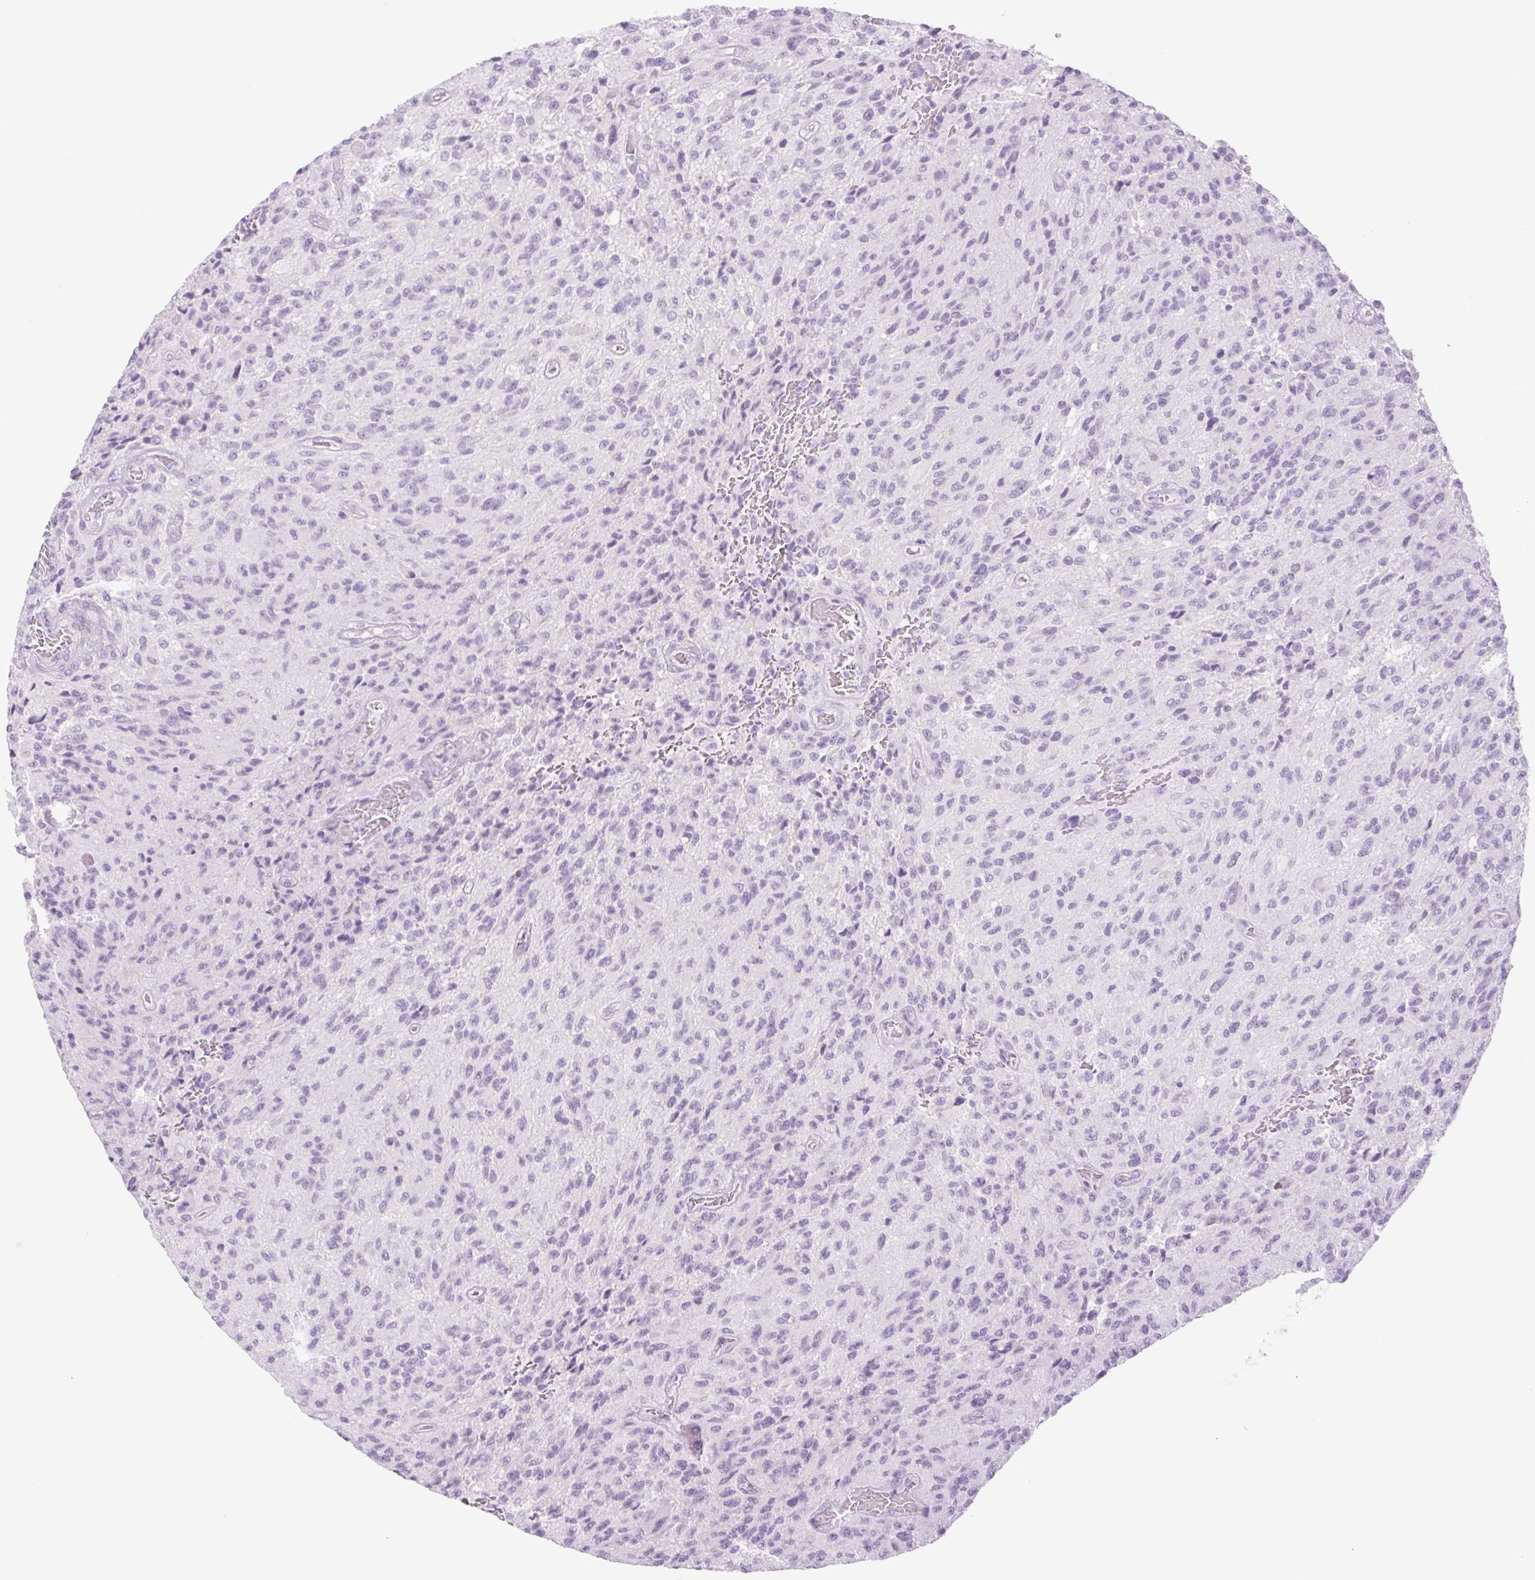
{"staining": {"intensity": "negative", "quantity": "none", "location": "none"}, "tissue": "glioma", "cell_type": "Tumor cells", "image_type": "cancer", "snomed": [{"axis": "morphology", "description": "Normal tissue, NOS"}, {"axis": "morphology", "description": "Glioma, malignant, High grade"}, {"axis": "topography", "description": "Cerebral cortex"}], "caption": "Immunohistochemistry photomicrograph of neoplastic tissue: malignant high-grade glioma stained with DAB (3,3'-diaminobenzidine) shows no significant protein positivity in tumor cells.", "gene": "TBX15", "patient": {"sex": "male", "age": 56}}